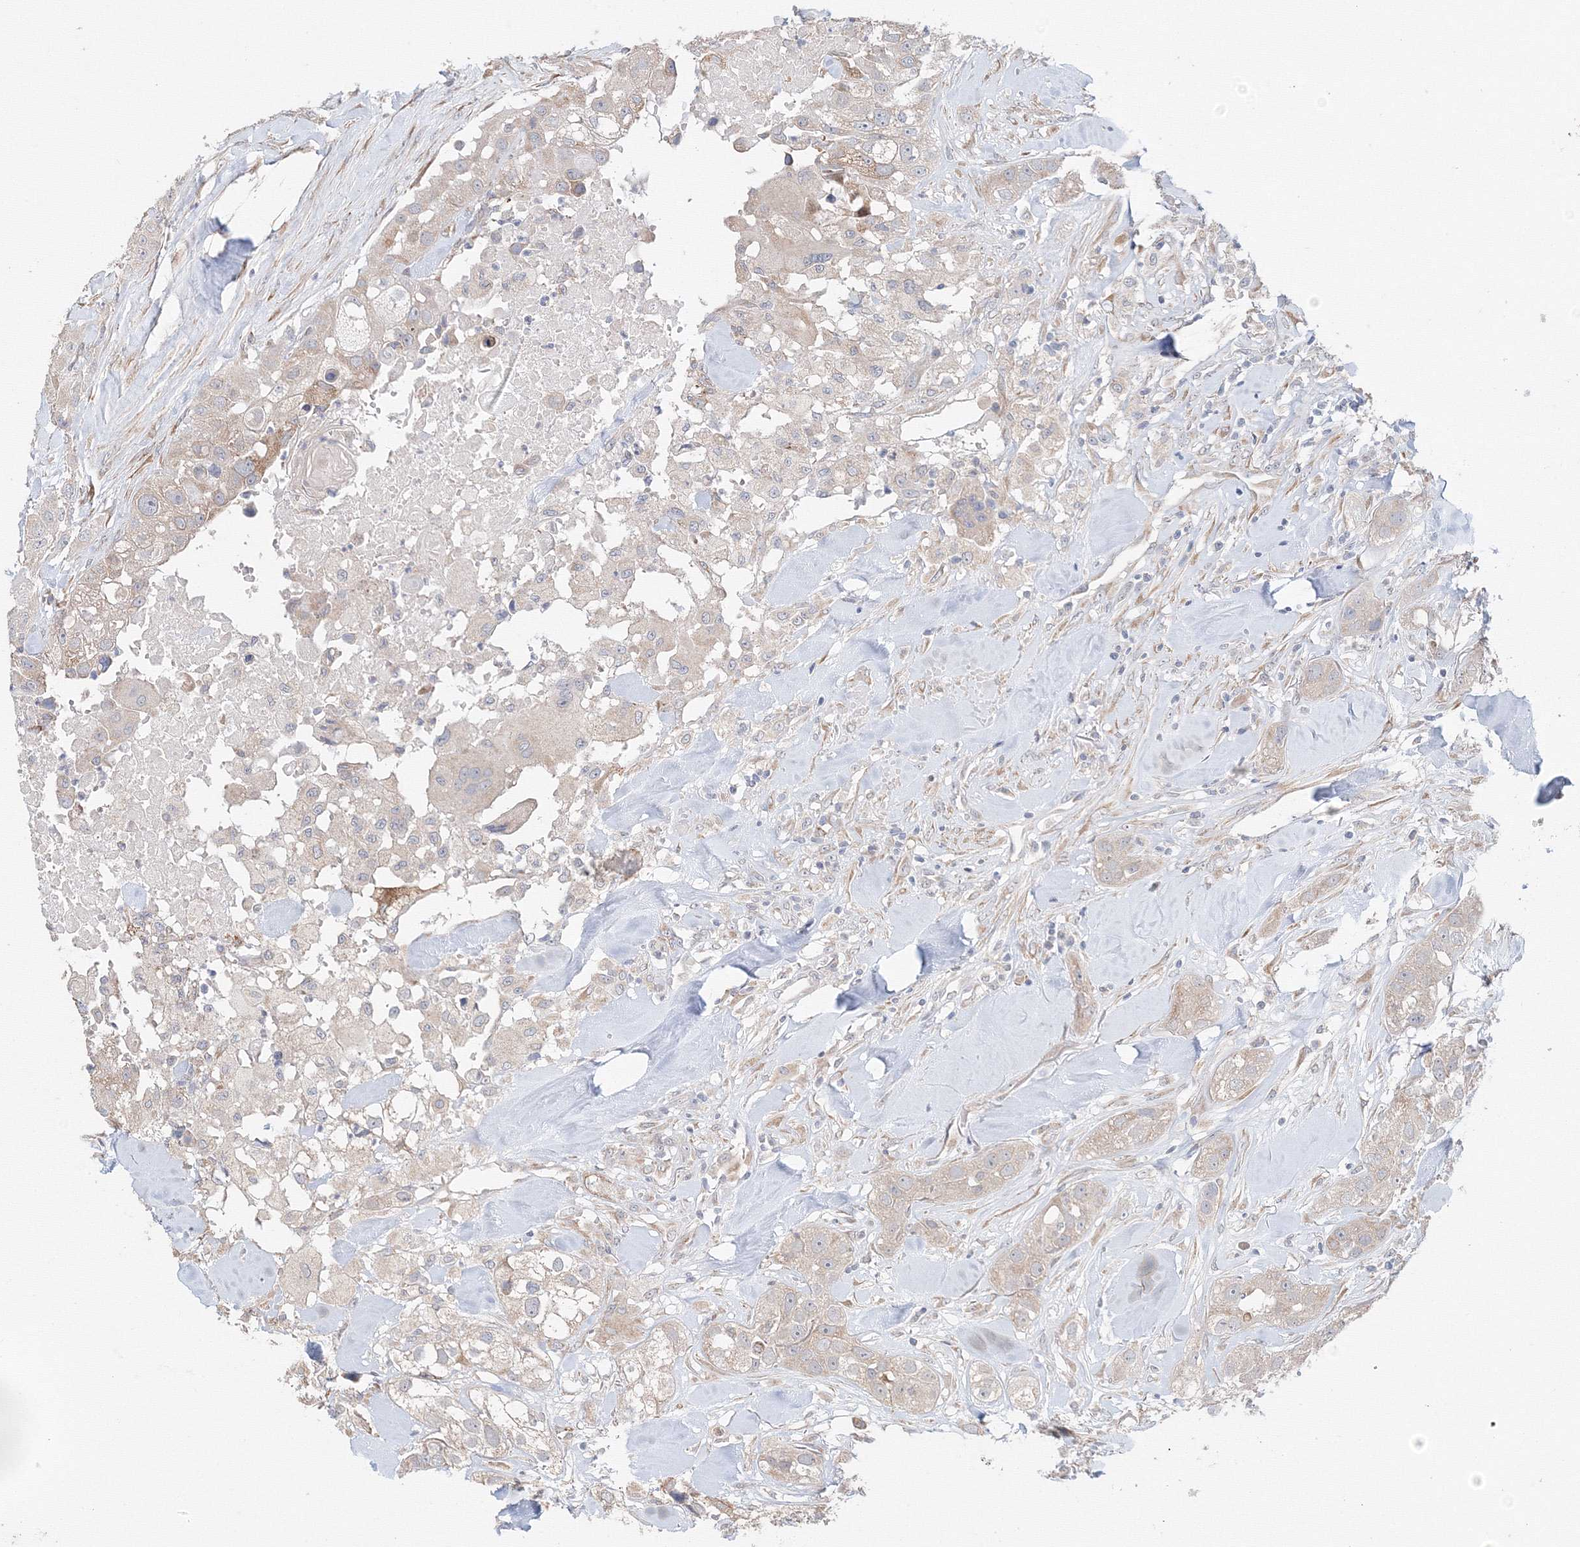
{"staining": {"intensity": "negative", "quantity": "none", "location": "none"}, "tissue": "head and neck cancer", "cell_type": "Tumor cells", "image_type": "cancer", "snomed": [{"axis": "morphology", "description": "Normal tissue, NOS"}, {"axis": "morphology", "description": "Squamous cell carcinoma, NOS"}, {"axis": "topography", "description": "Skeletal muscle"}, {"axis": "topography", "description": "Head-Neck"}], "caption": "Immunohistochemistry histopathology image of neoplastic tissue: head and neck cancer stained with DAB reveals no significant protein positivity in tumor cells.", "gene": "DHRS12", "patient": {"sex": "male", "age": 51}}